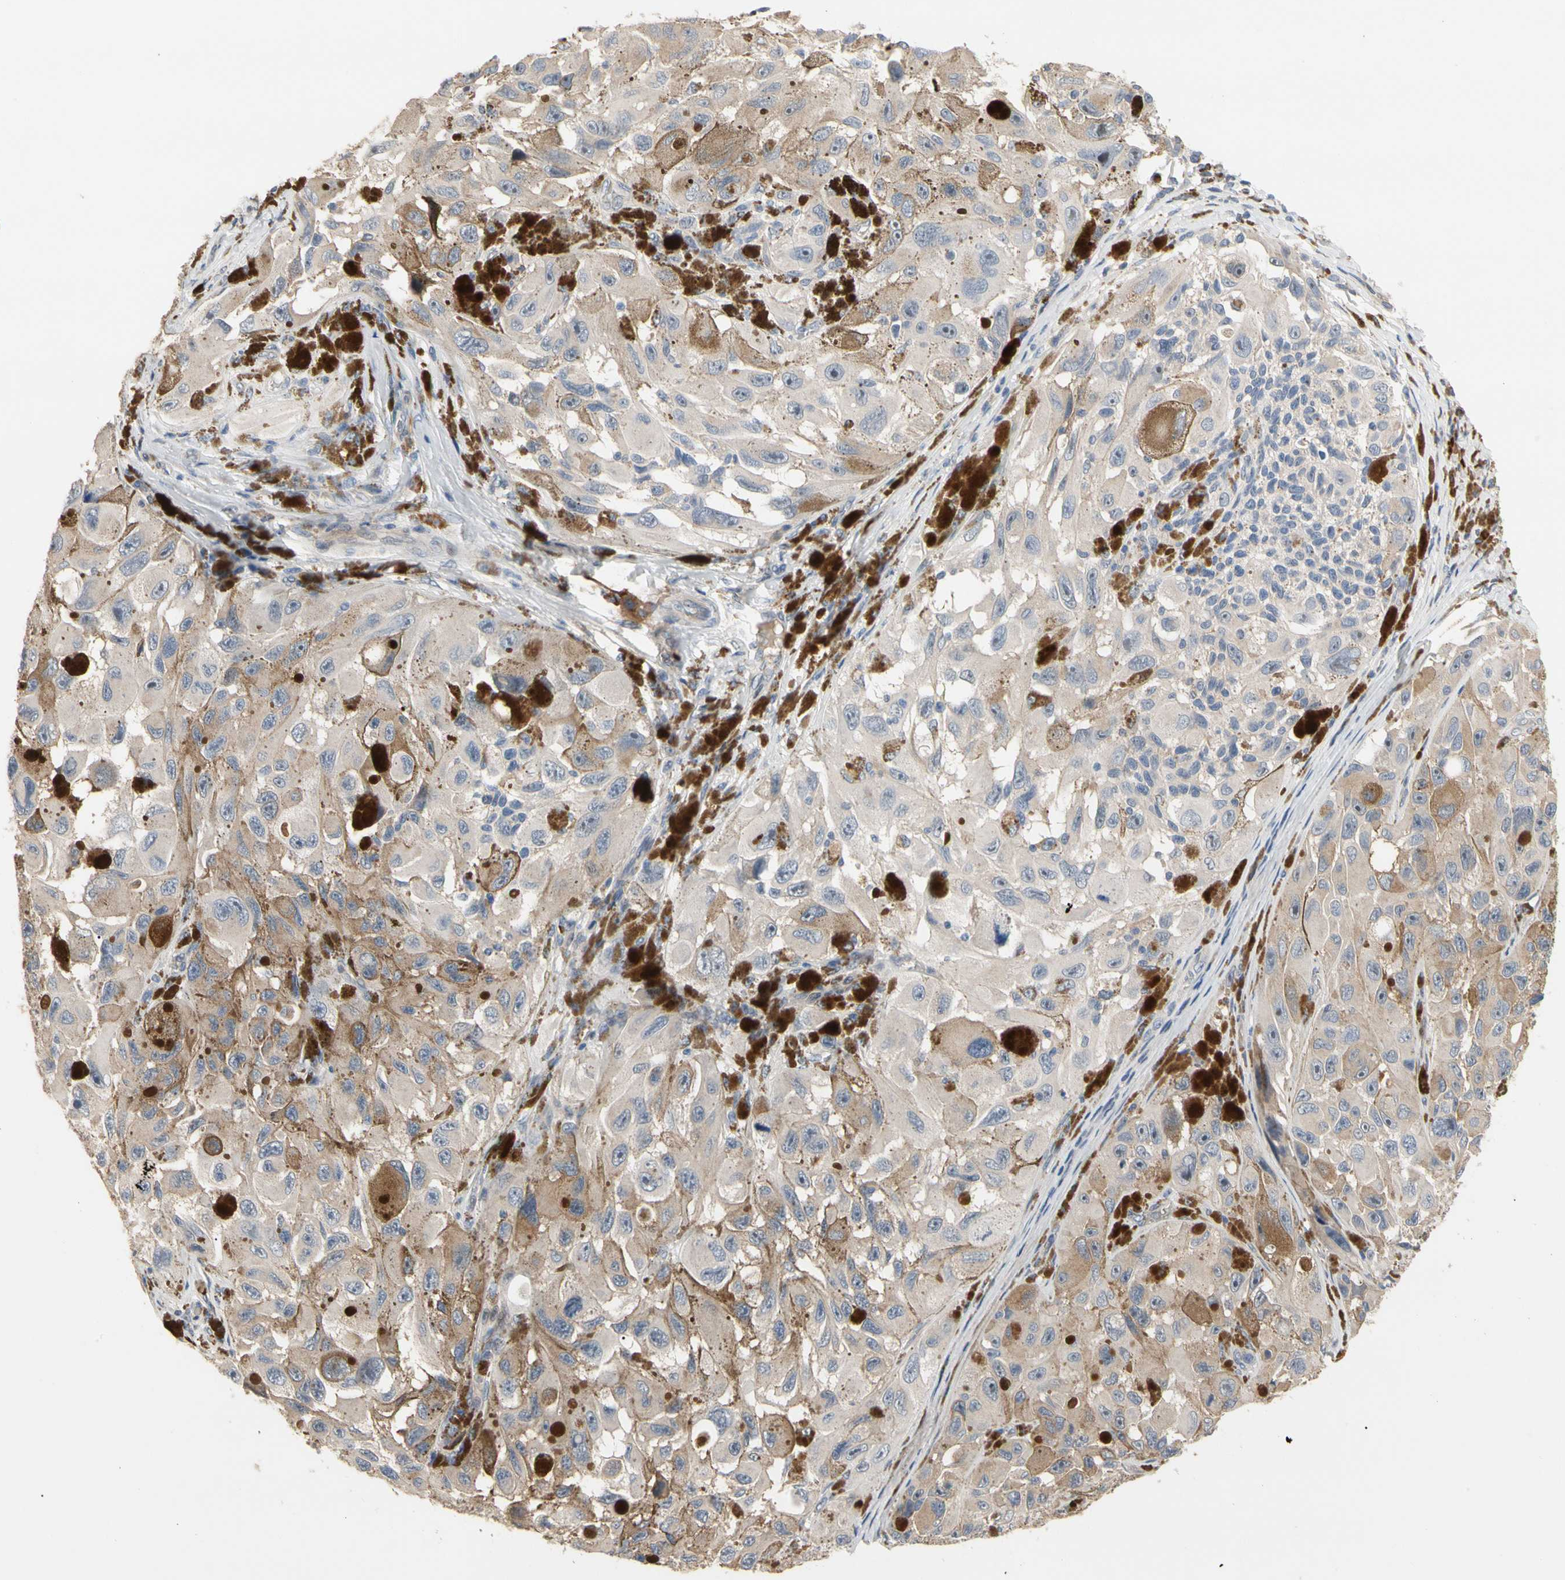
{"staining": {"intensity": "moderate", "quantity": "<25%", "location": "cytoplasmic/membranous"}, "tissue": "melanoma", "cell_type": "Tumor cells", "image_type": "cancer", "snomed": [{"axis": "morphology", "description": "Malignant melanoma, NOS"}, {"axis": "topography", "description": "Skin"}], "caption": "About <25% of tumor cells in melanoma display moderate cytoplasmic/membranous protein expression as visualized by brown immunohistochemical staining.", "gene": "HMGCR", "patient": {"sex": "female", "age": 73}}